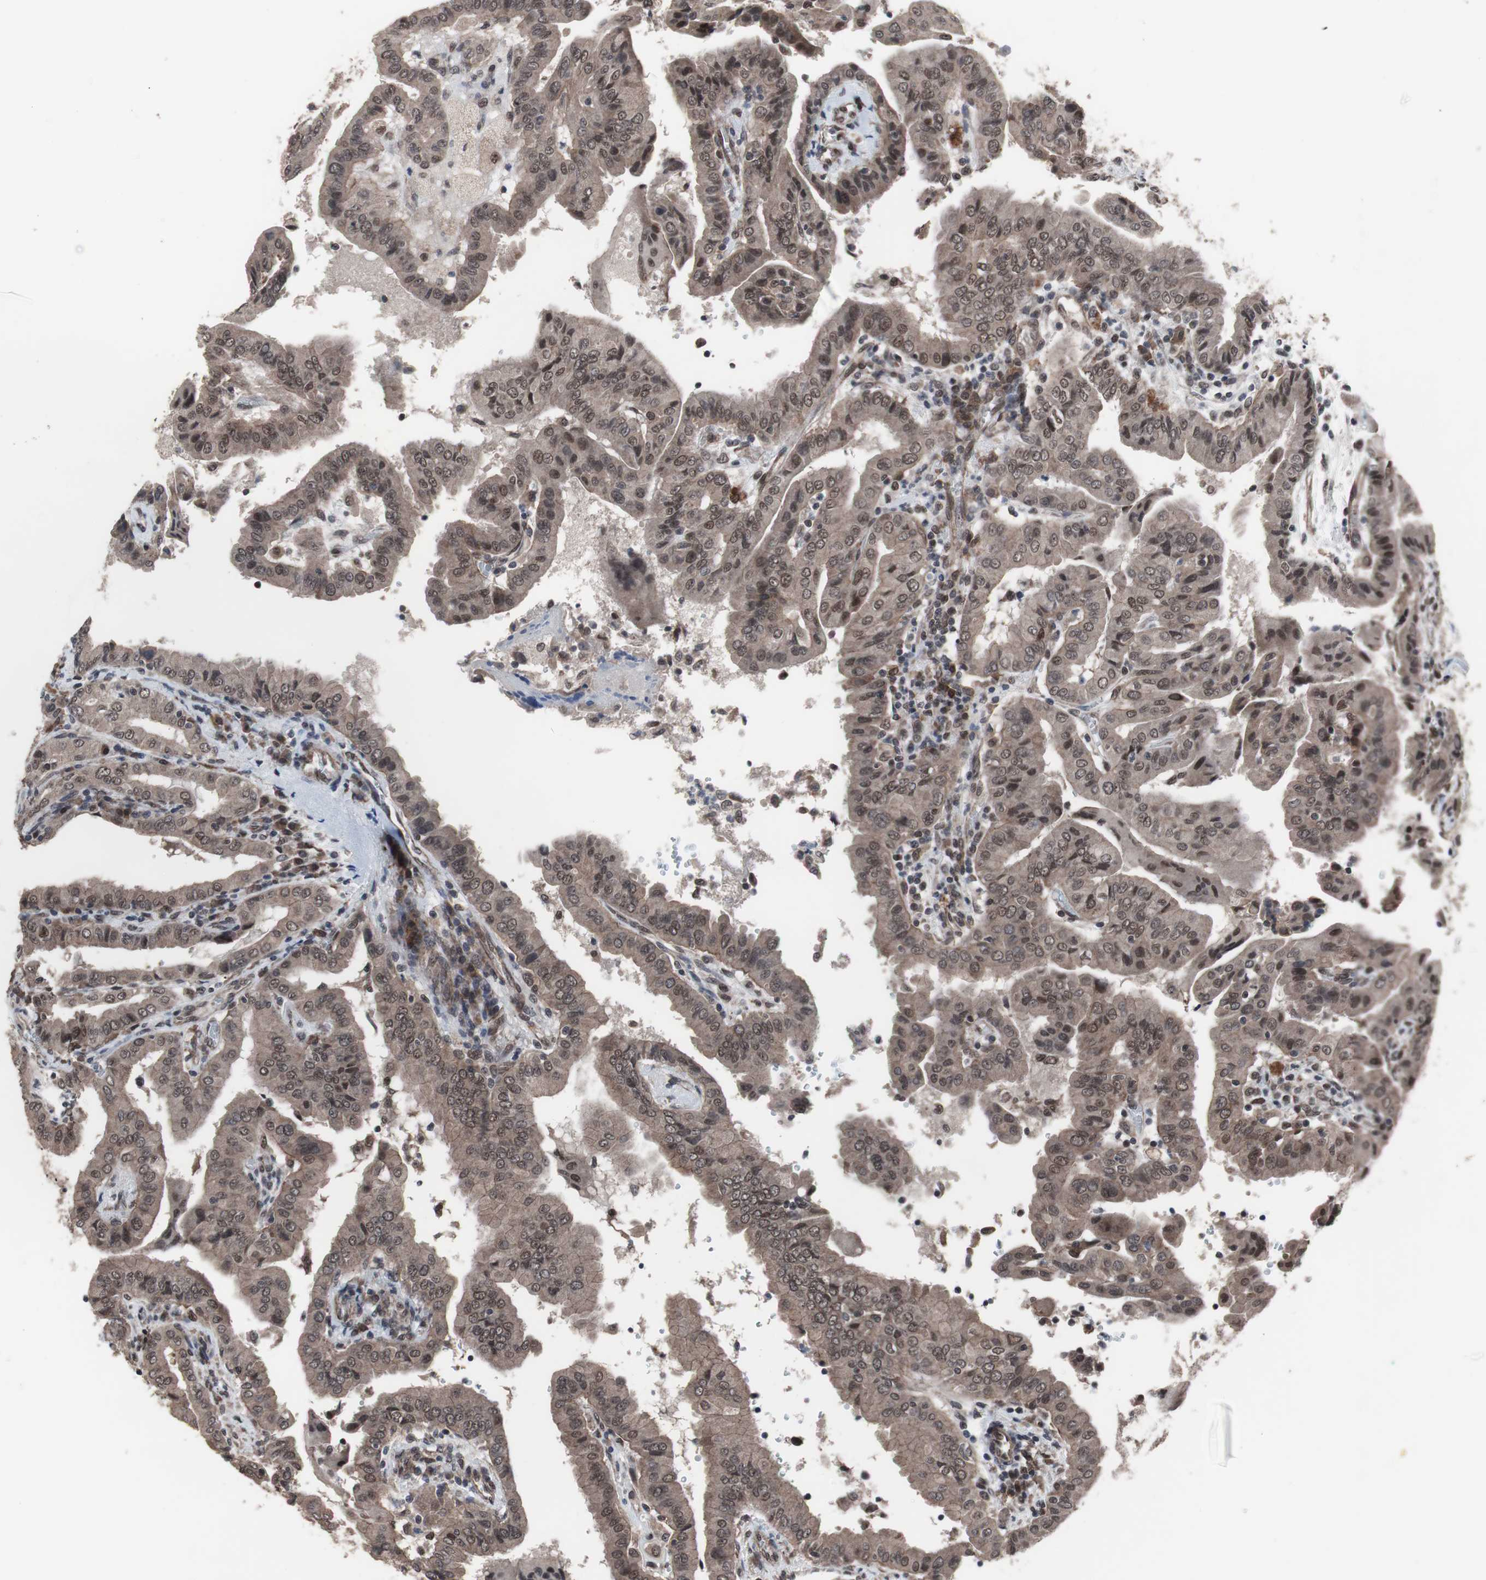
{"staining": {"intensity": "moderate", "quantity": ">75%", "location": "cytoplasmic/membranous,nuclear"}, "tissue": "thyroid cancer", "cell_type": "Tumor cells", "image_type": "cancer", "snomed": [{"axis": "morphology", "description": "Papillary adenocarcinoma, NOS"}, {"axis": "topography", "description": "Thyroid gland"}], "caption": "This is an image of immunohistochemistry staining of thyroid papillary adenocarcinoma, which shows moderate positivity in the cytoplasmic/membranous and nuclear of tumor cells.", "gene": "GTF2F2", "patient": {"sex": "male", "age": 33}}